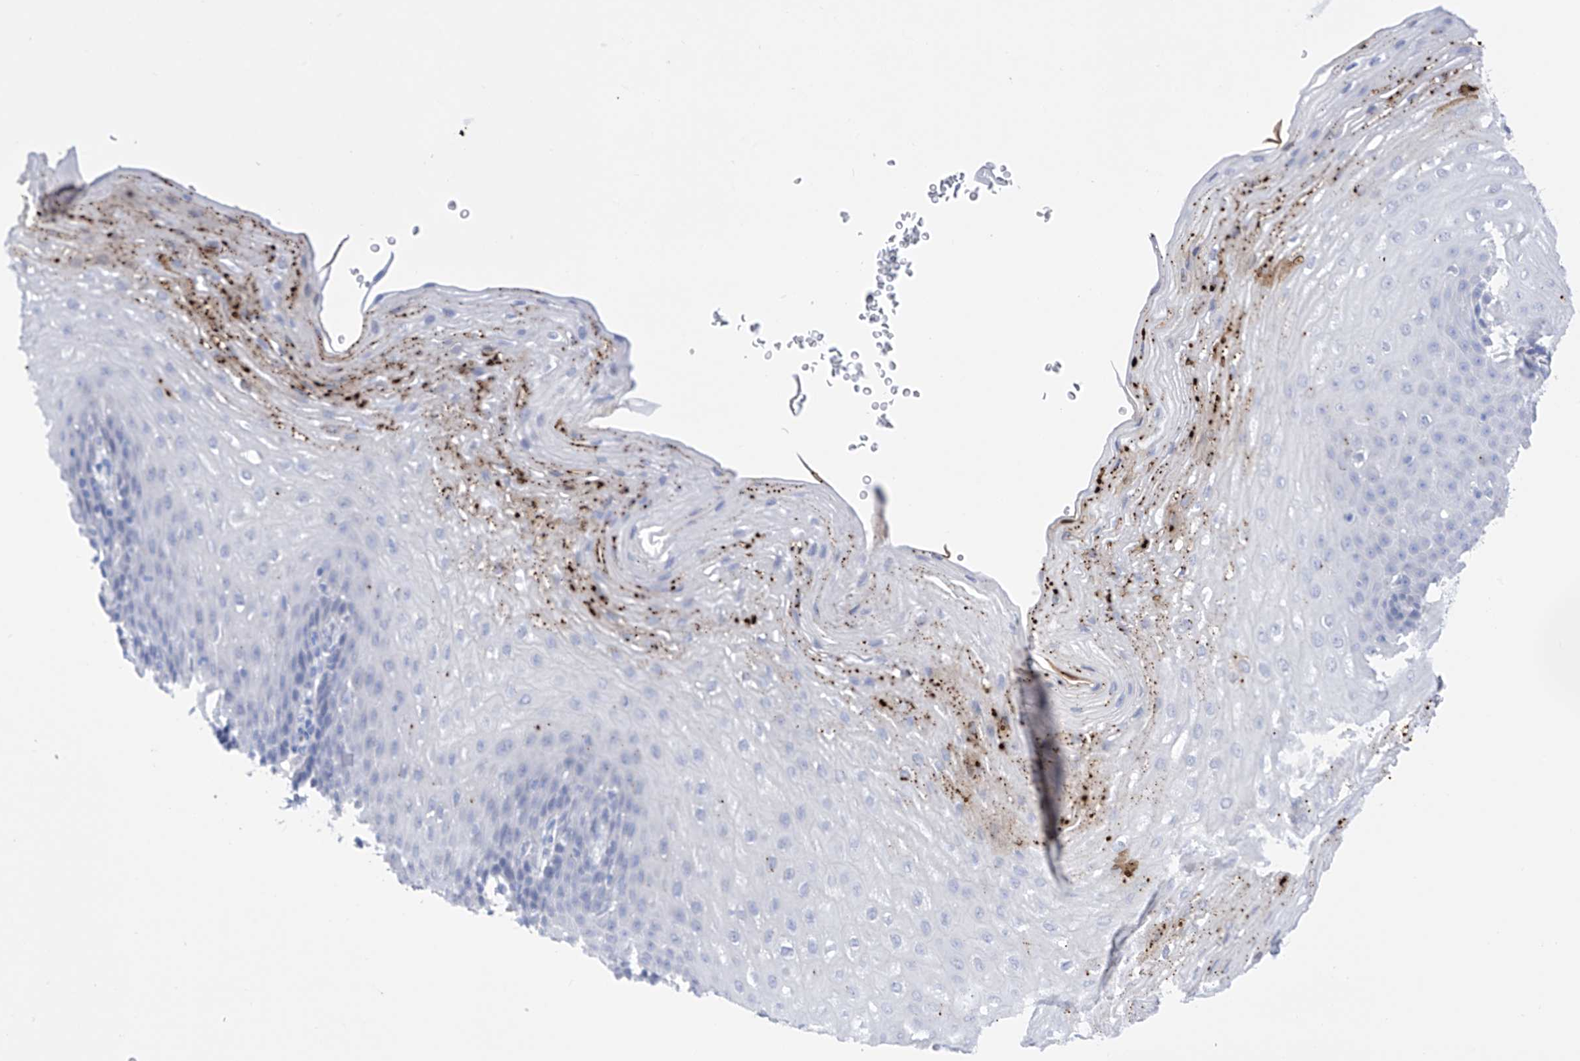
{"staining": {"intensity": "strong", "quantity": "<25%", "location": "cytoplasmic/membranous"}, "tissue": "esophagus", "cell_type": "Squamous epithelial cells", "image_type": "normal", "snomed": [{"axis": "morphology", "description": "Normal tissue, NOS"}, {"axis": "topography", "description": "Esophagus"}], "caption": "The histopathology image displays immunohistochemical staining of normal esophagus. There is strong cytoplasmic/membranous positivity is identified in about <25% of squamous epithelial cells.", "gene": "FLG", "patient": {"sex": "female", "age": 66}}